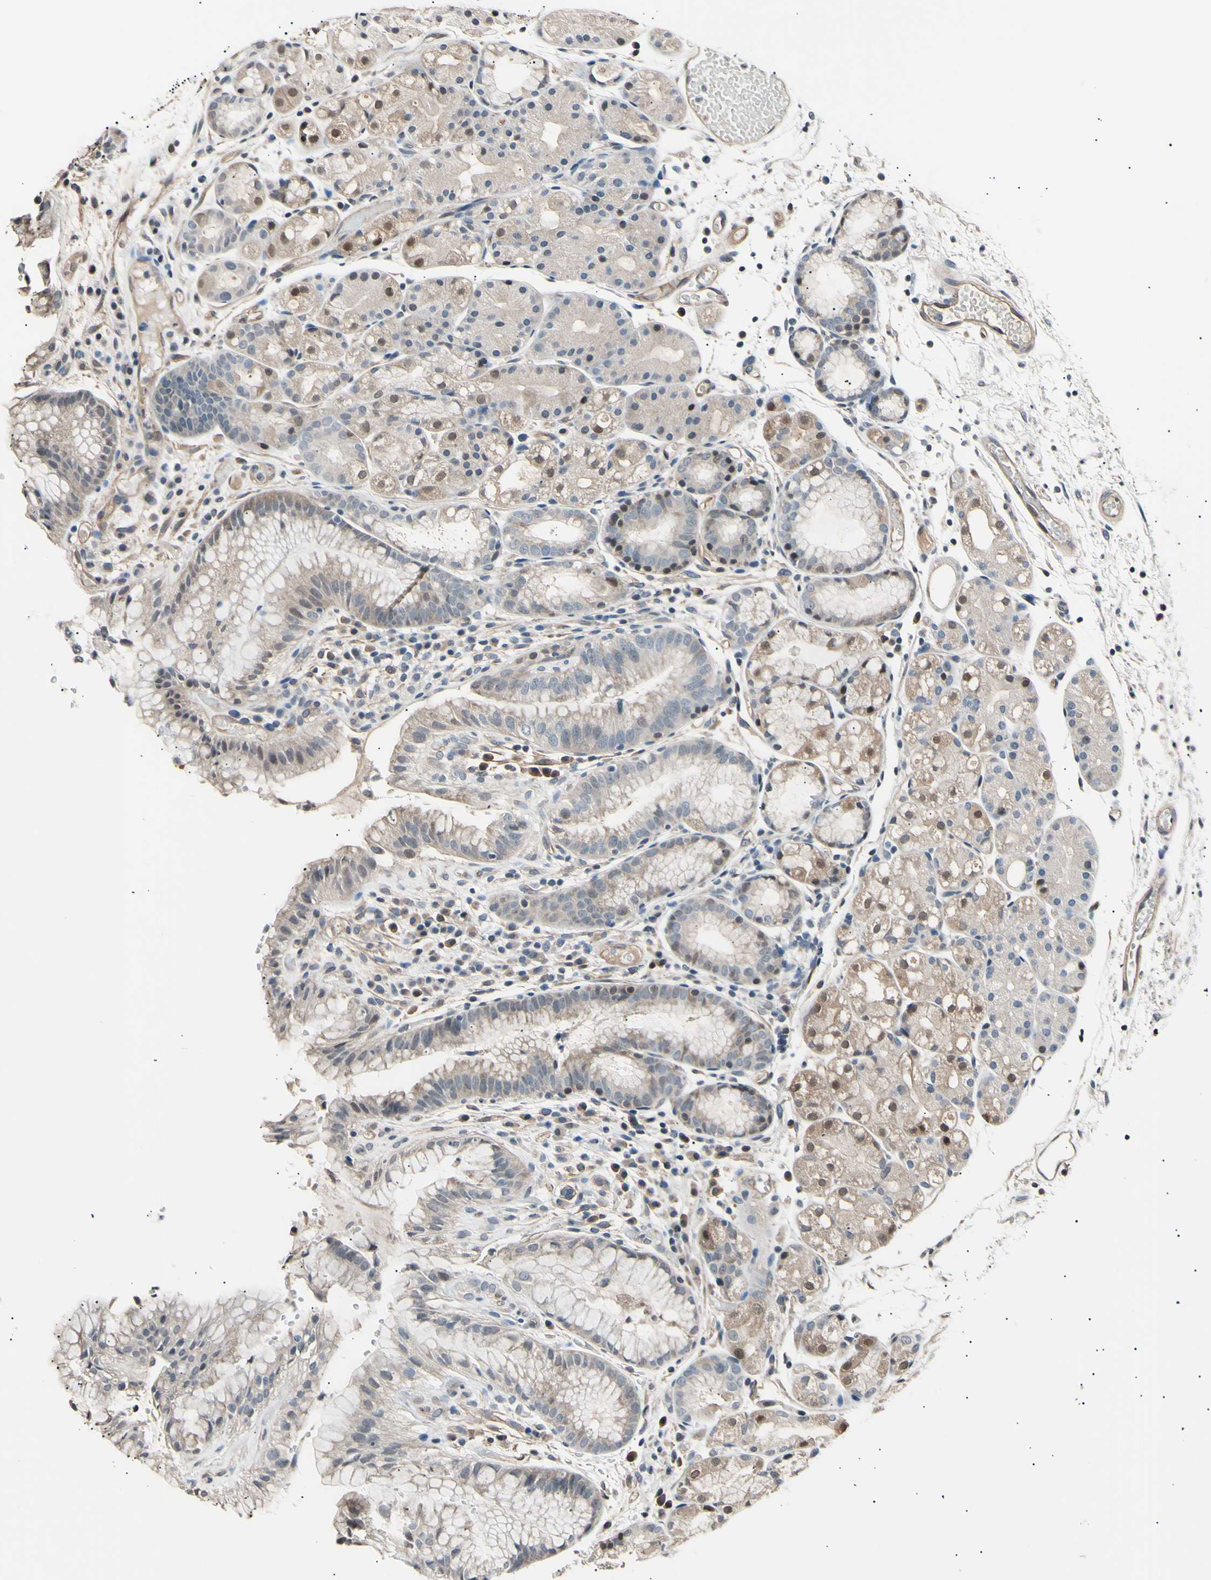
{"staining": {"intensity": "weak", "quantity": ">75%", "location": "cytoplasmic/membranous,nuclear"}, "tissue": "stomach", "cell_type": "Glandular cells", "image_type": "normal", "snomed": [{"axis": "morphology", "description": "Normal tissue, NOS"}, {"axis": "topography", "description": "Stomach, upper"}], "caption": "DAB (3,3'-diaminobenzidine) immunohistochemical staining of normal human stomach reveals weak cytoplasmic/membranous,nuclear protein positivity in approximately >75% of glandular cells.", "gene": "AK1", "patient": {"sex": "male", "age": 72}}